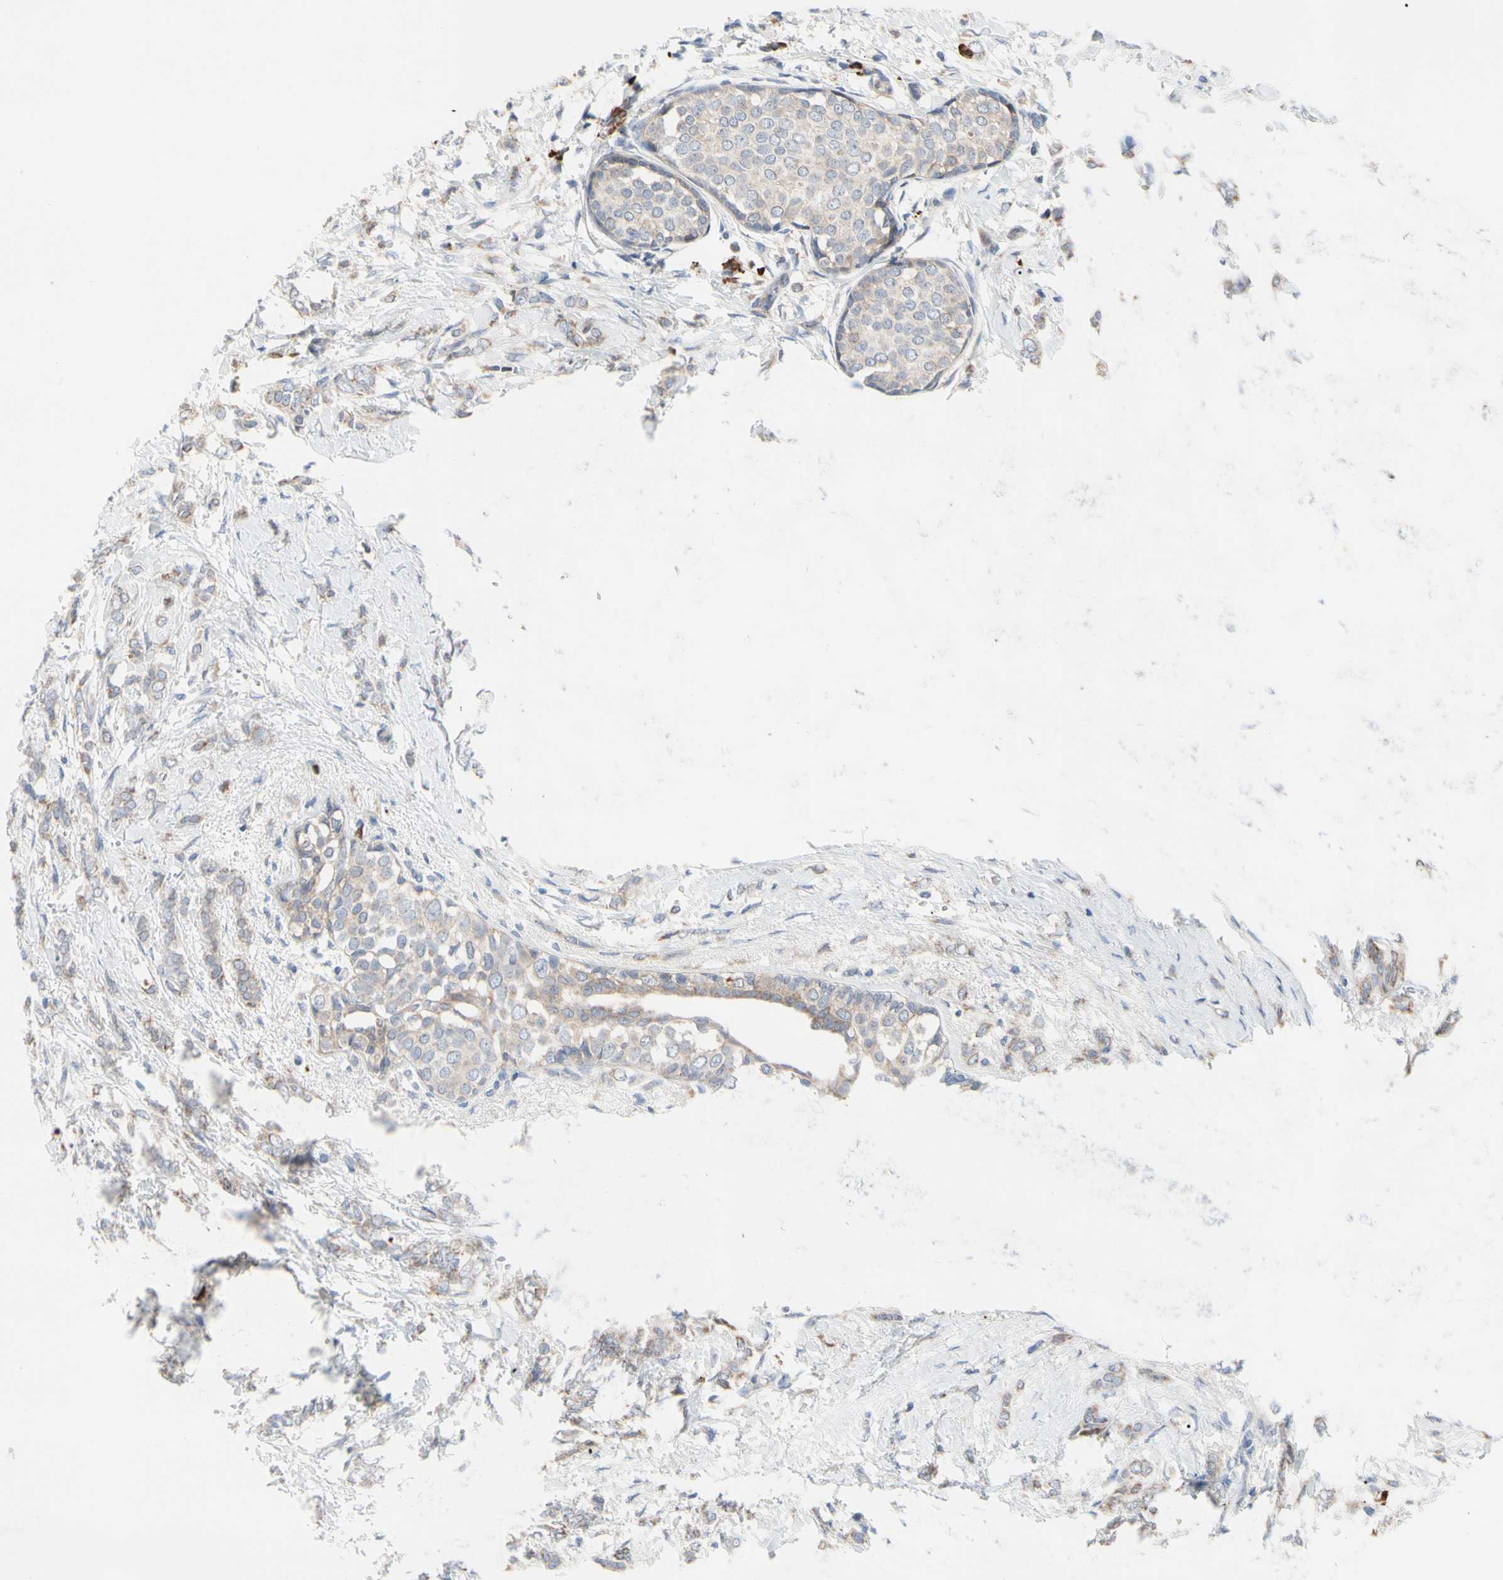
{"staining": {"intensity": "weak", "quantity": "25%-75%", "location": "cytoplasmic/membranous"}, "tissue": "breast cancer", "cell_type": "Tumor cells", "image_type": "cancer", "snomed": [{"axis": "morphology", "description": "Lobular carcinoma, in situ"}, {"axis": "morphology", "description": "Lobular carcinoma"}, {"axis": "topography", "description": "Breast"}], "caption": "The image demonstrates a brown stain indicating the presence of a protein in the cytoplasmic/membranous of tumor cells in breast cancer (lobular carcinoma). (DAB = brown stain, brightfield microscopy at high magnification).", "gene": "MCL1", "patient": {"sex": "female", "age": 41}}